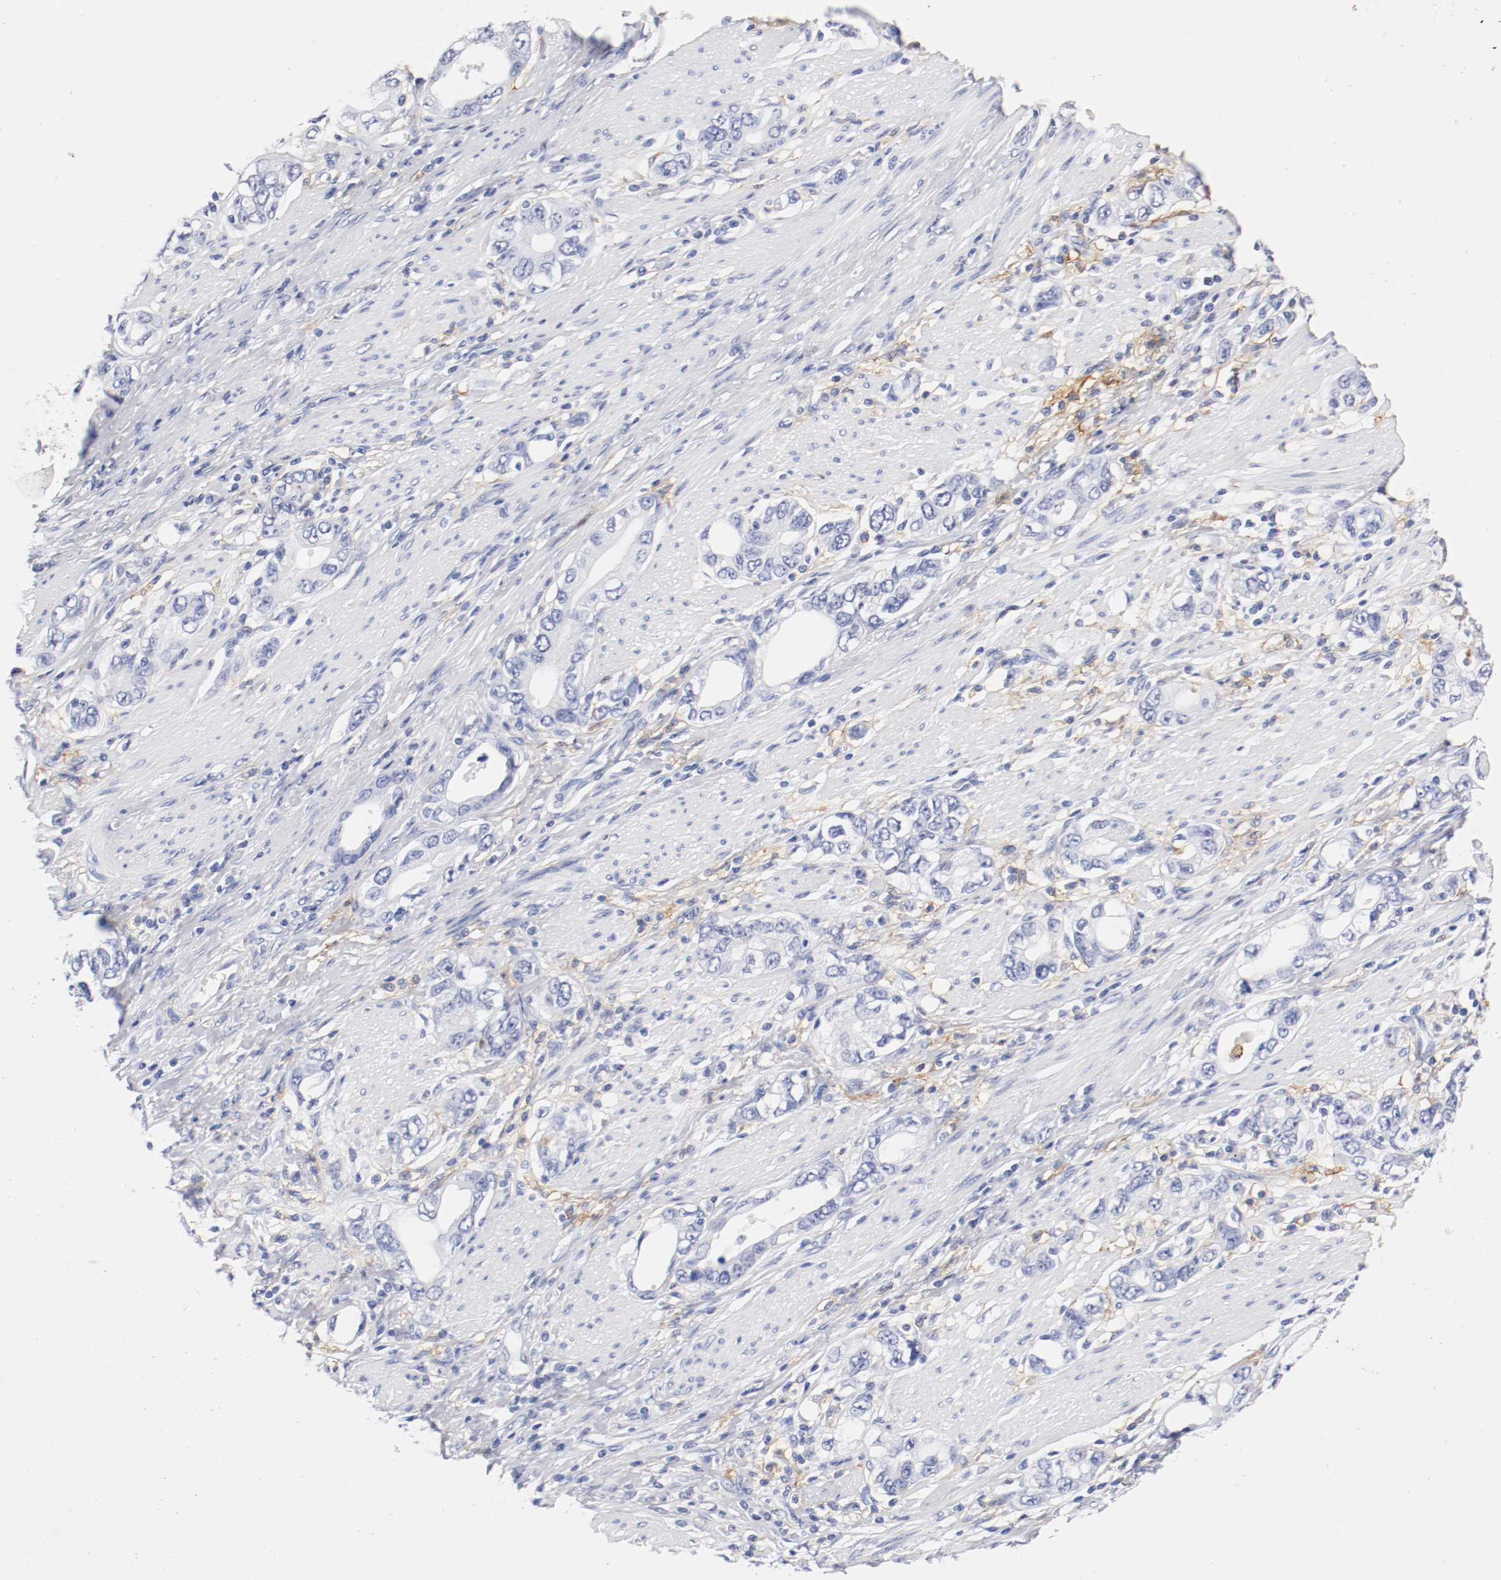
{"staining": {"intensity": "negative", "quantity": "none", "location": "none"}, "tissue": "stomach cancer", "cell_type": "Tumor cells", "image_type": "cancer", "snomed": [{"axis": "morphology", "description": "Adenocarcinoma, NOS"}, {"axis": "topography", "description": "Stomach, lower"}], "caption": "IHC of stomach cancer (adenocarcinoma) displays no positivity in tumor cells.", "gene": "ITGAX", "patient": {"sex": "female", "age": 93}}